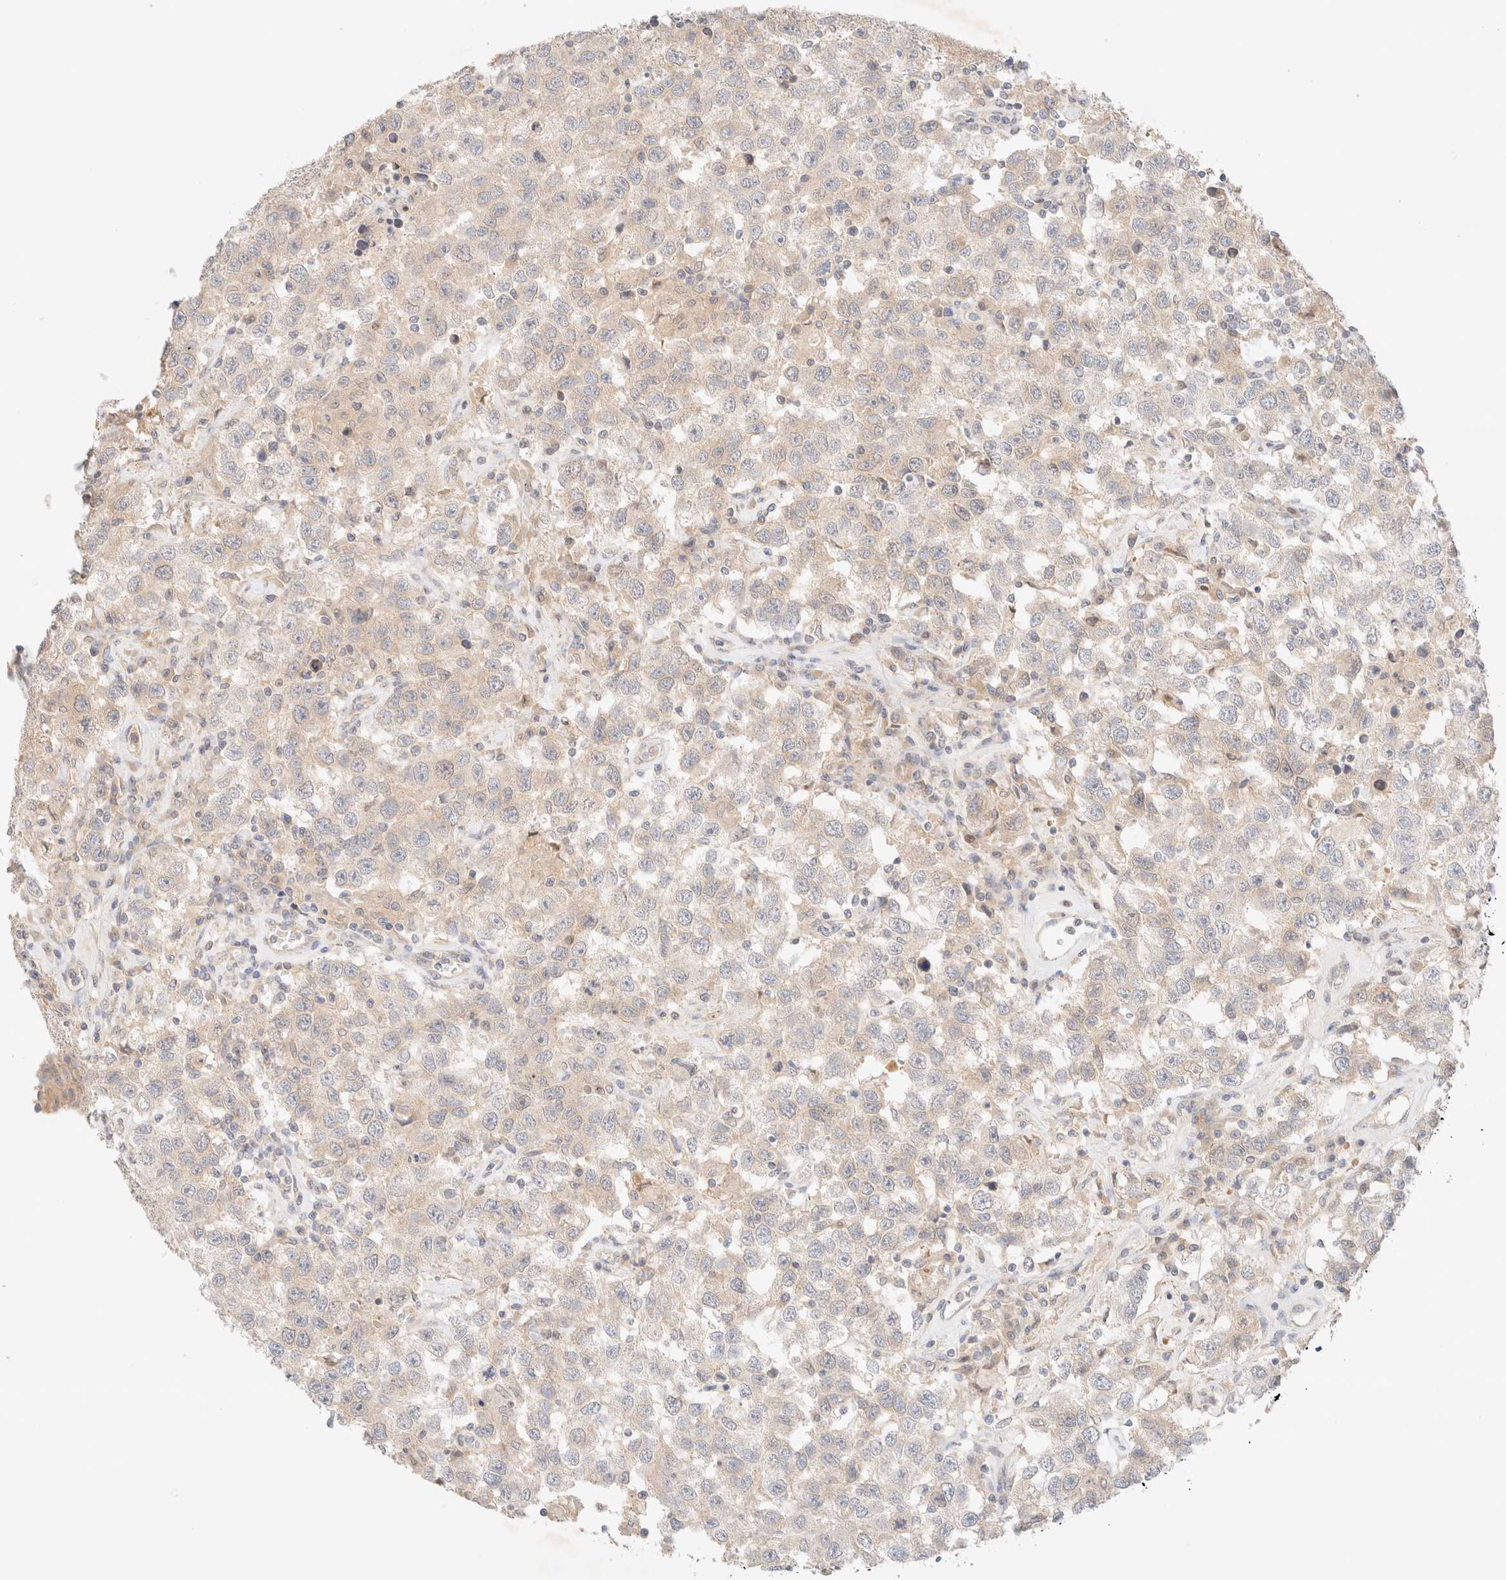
{"staining": {"intensity": "negative", "quantity": "none", "location": "none"}, "tissue": "testis cancer", "cell_type": "Tumor cells", "image_type": "cancer", "snomed": [{"axis": "morphology", "description": "Seminoma, NOS"}, {"axis": "topography", "description": "Testis"}], "caption": "Histopathology image shows no significant protein positivity in tumor cells of testis cancer (seminoma).", "gene": "SARM1", "patient": {"sex": "male", "age": 41}}